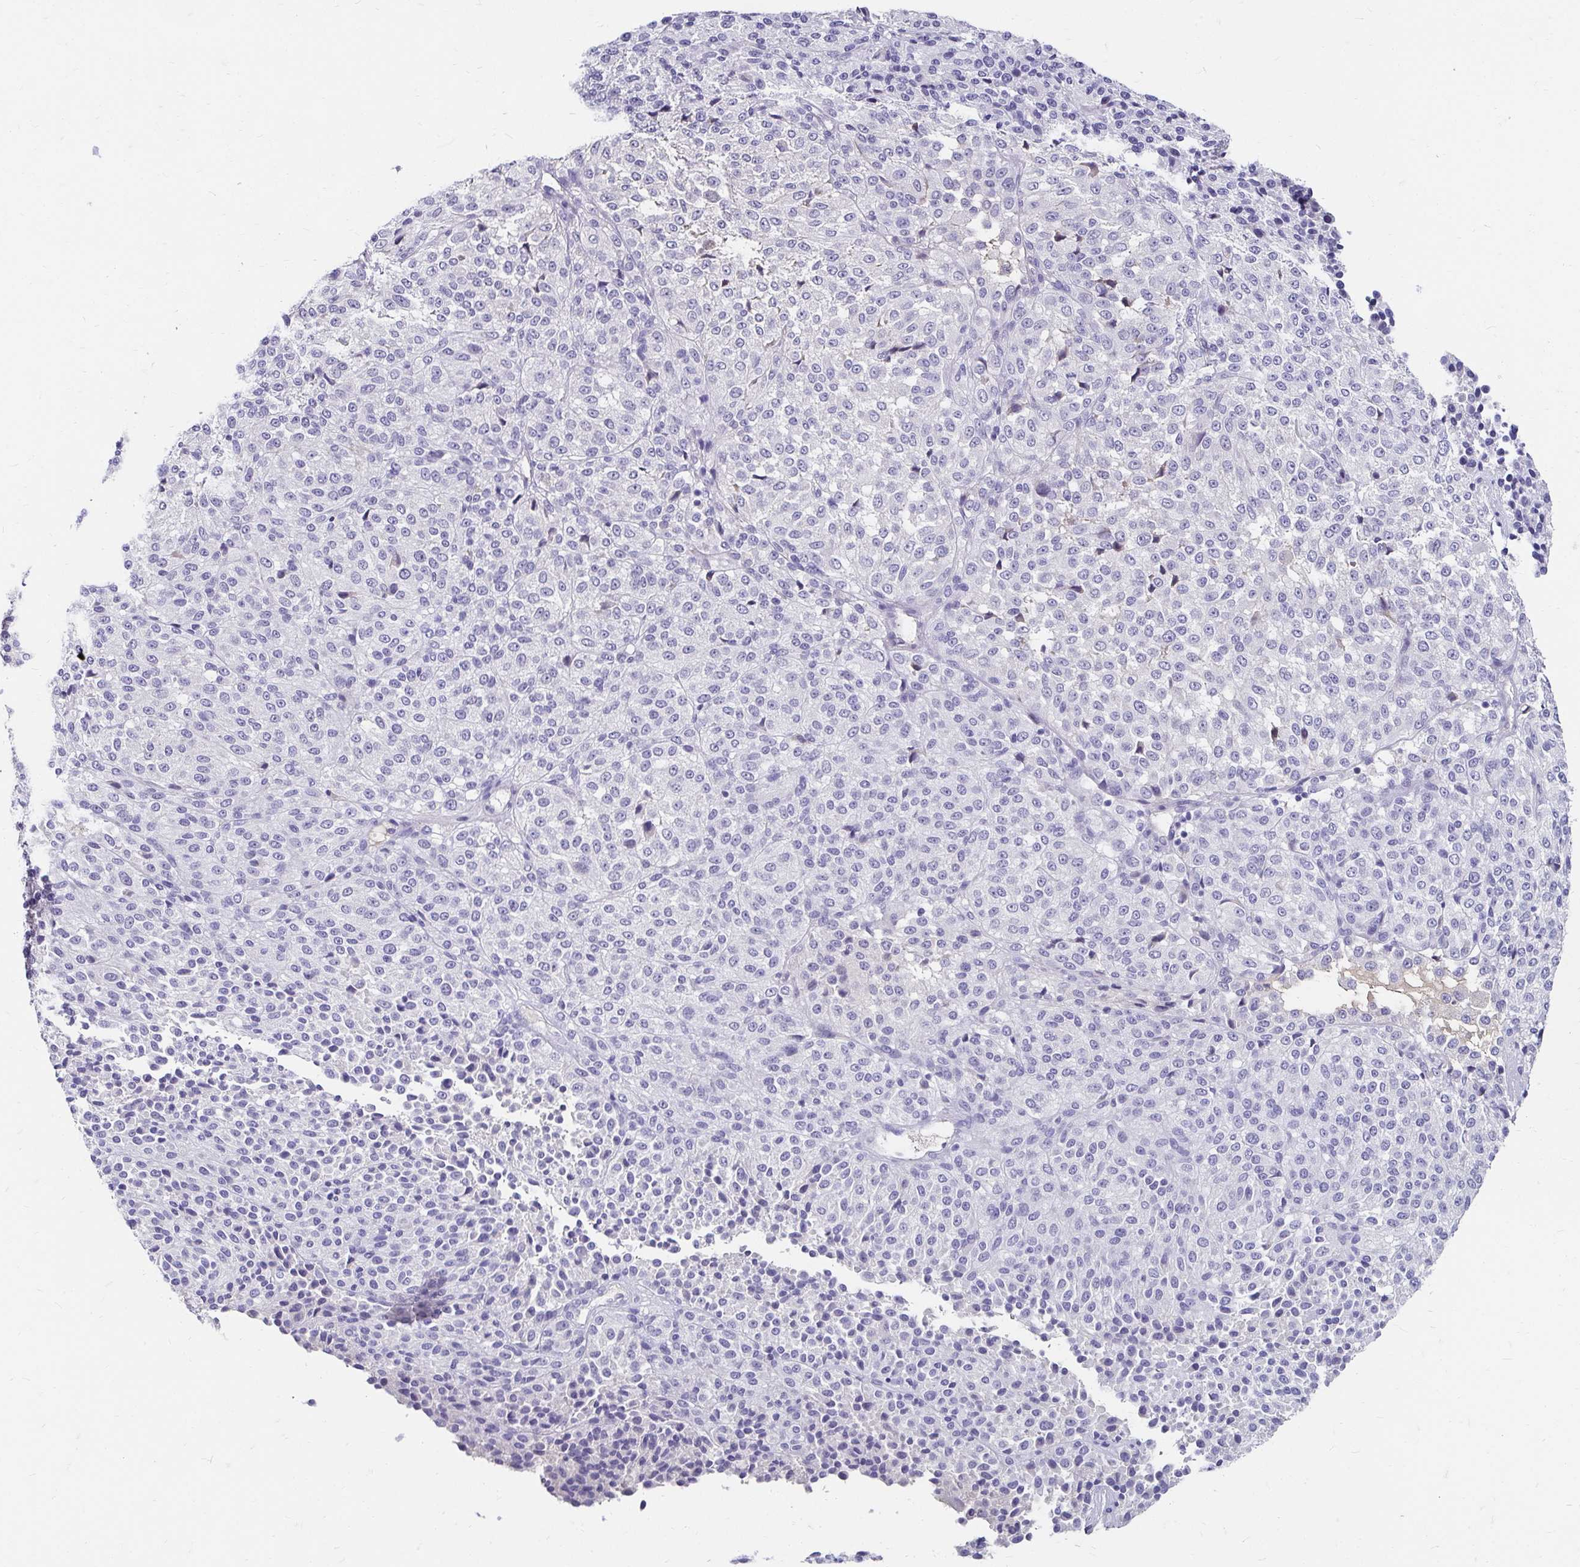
{"staining": {"intensity": "negative", "quantity": "none", "location": "none"}, "tissue": "melanoma", "cell_type": "Tumor cells", "image_type": "cancer", "snomed": [{"axis": "morphology", "description": "Malignant melanoma, Metastatic site"}, {"axis": "topography", "description": "Brain"}], "caption": "DAB immunohistochemical staining of human melanoma shows no significant positivity in tumor cells. (Immunohistochemistry, brightfield microscopy, high magnification).", "gene": "SCG3", "patient": {"sex": "female", "age": 56}}